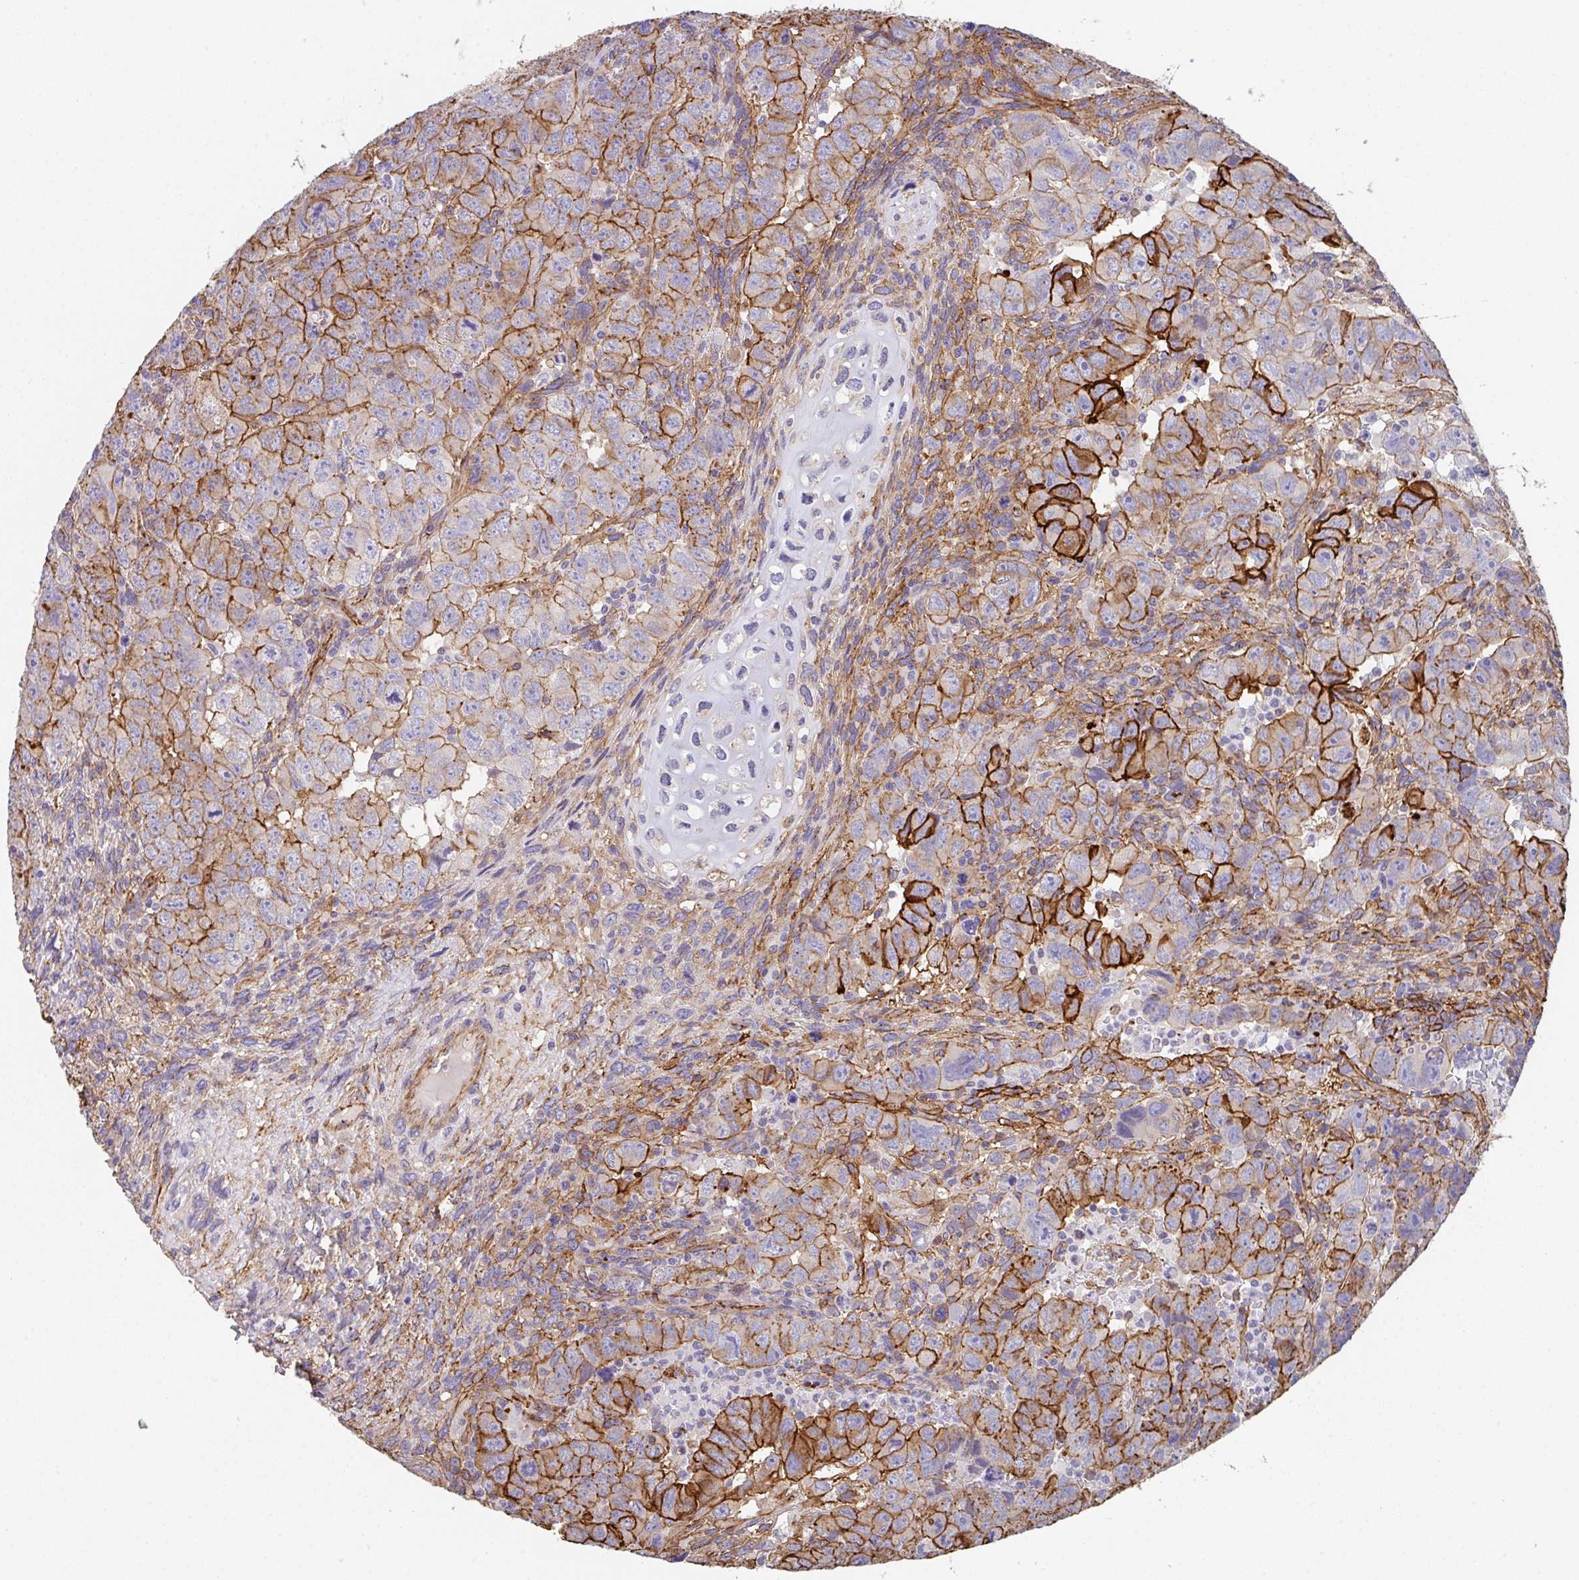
{"staining": {"intensity": "strong", "quantity": "25%-75%", "location": "cytoplasmic/membranous"}, "tissue": "testis cancer", "cell_type": "Tumor cells", "image_type": "cancer", "snomed": [{"axis": "morphology", "description": "Carcinoma, Embryonal, NOS"}, {"axis": "topography", "description": "Testis"}], "caption": "IHC photomicrograph of neoplastic tissue: embryonal carcinoma (testis) stained using immunohistochemistry exhibits high levels of strong protein expression localized specifically in the cytoplasmic/membranous of tumor cells, appearing as a cytoplasmic/membranous brown color.", "gene": "DBN1", "patient": {"sex": "male", "age": 24}}